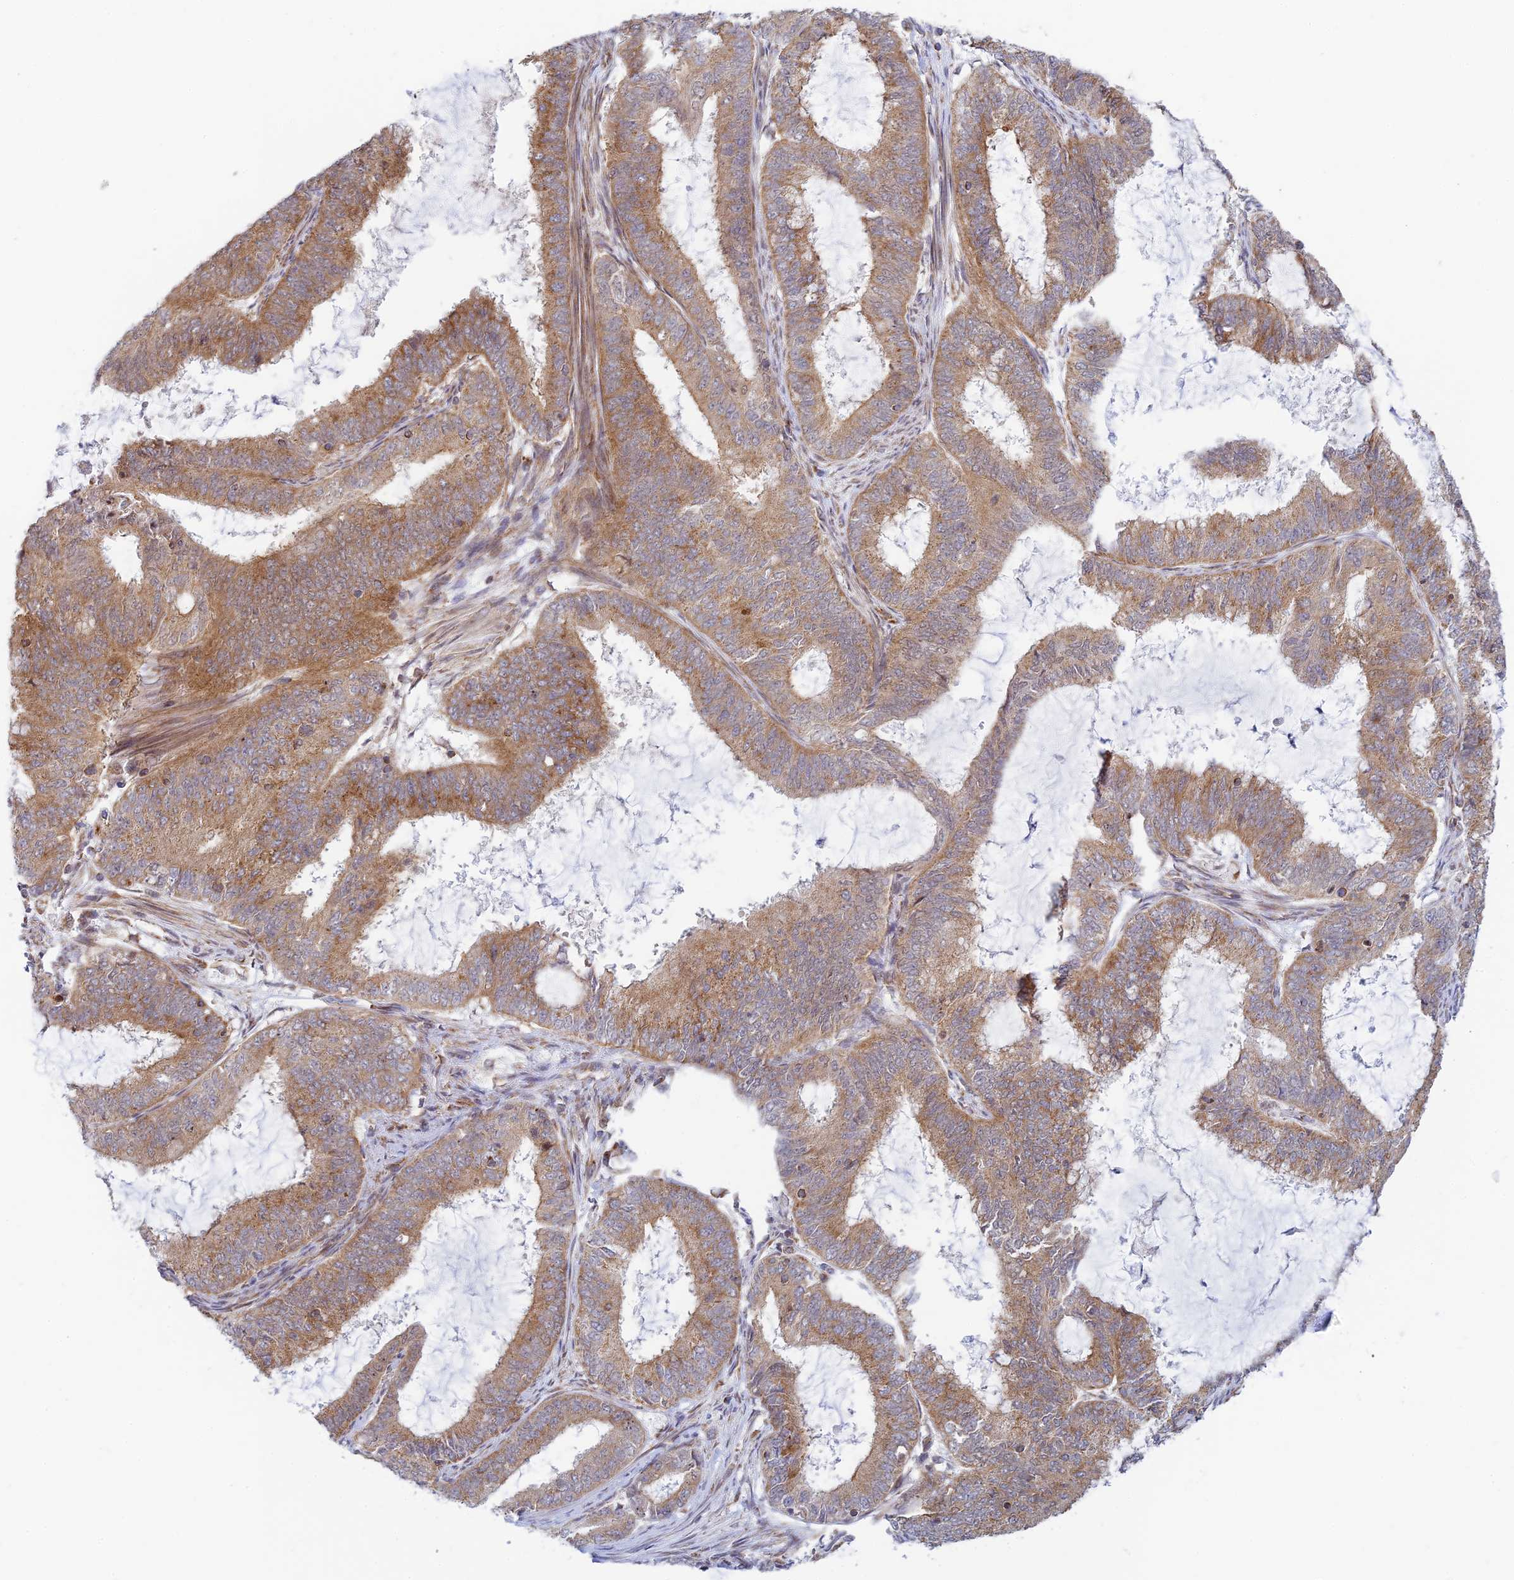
{"staining": {"intensity": "moderate", "quantity": ">75%", "location": "cytoplasmic/membranous"}, "tissue": "endometrial cancer", "cell_type": "Tumor cells", "image_type": "cancer", "snomed": [{"axis": "morphology", "description": "Adenocarcinoma, NOS"}, {"axis": "topography", "description": "Endometrium"}], "caption": "Immunohistochemistry (IHC) photomicrograph of human adenocarcinoma (endometrial) stained for a protein (brown), which shows medium levels of moderate cytoplasmic/membranous staining in about >75% of tumor cells.", "gene": "HOOK2", "patient": {"sex": "female", "age": 51}}